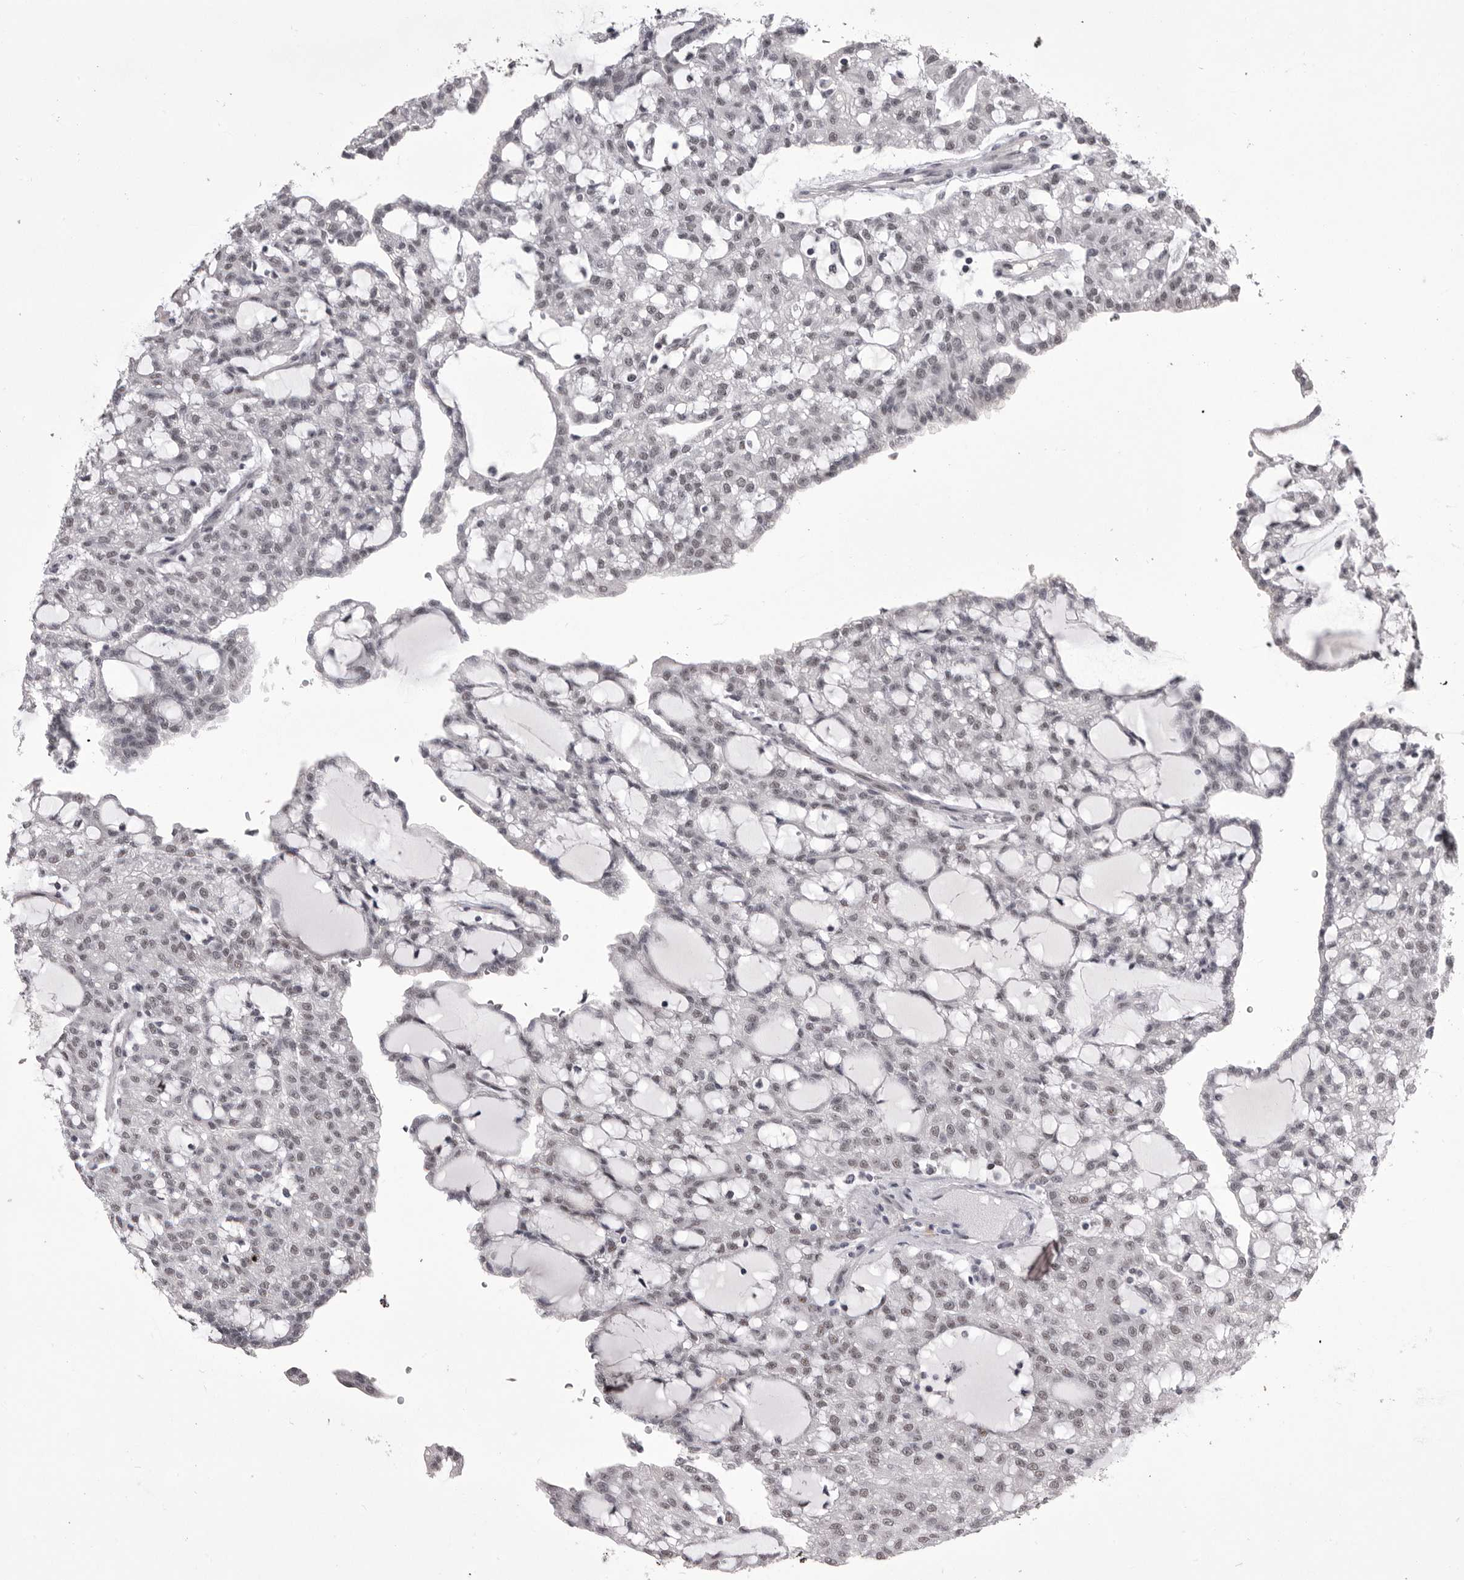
{"staining": {"intensity": "negative", "quantity": "none", "location": "none"}, "tissue": "renal cancer", "cell_type": "Tumor cells", "image_type": "cancer", "snomed": [{"axis": "morphology", "description": "Adenocarcinoma, NOS"}, {"axis": "topography", "description": "Kidney"}], "caption": "Adenocarcinoma (renal) was stained to show a protein in brown. There is no significant staining in tumor cells.", "gene": "PRPF3", "patient": {"sex": "male", "age": 63}}